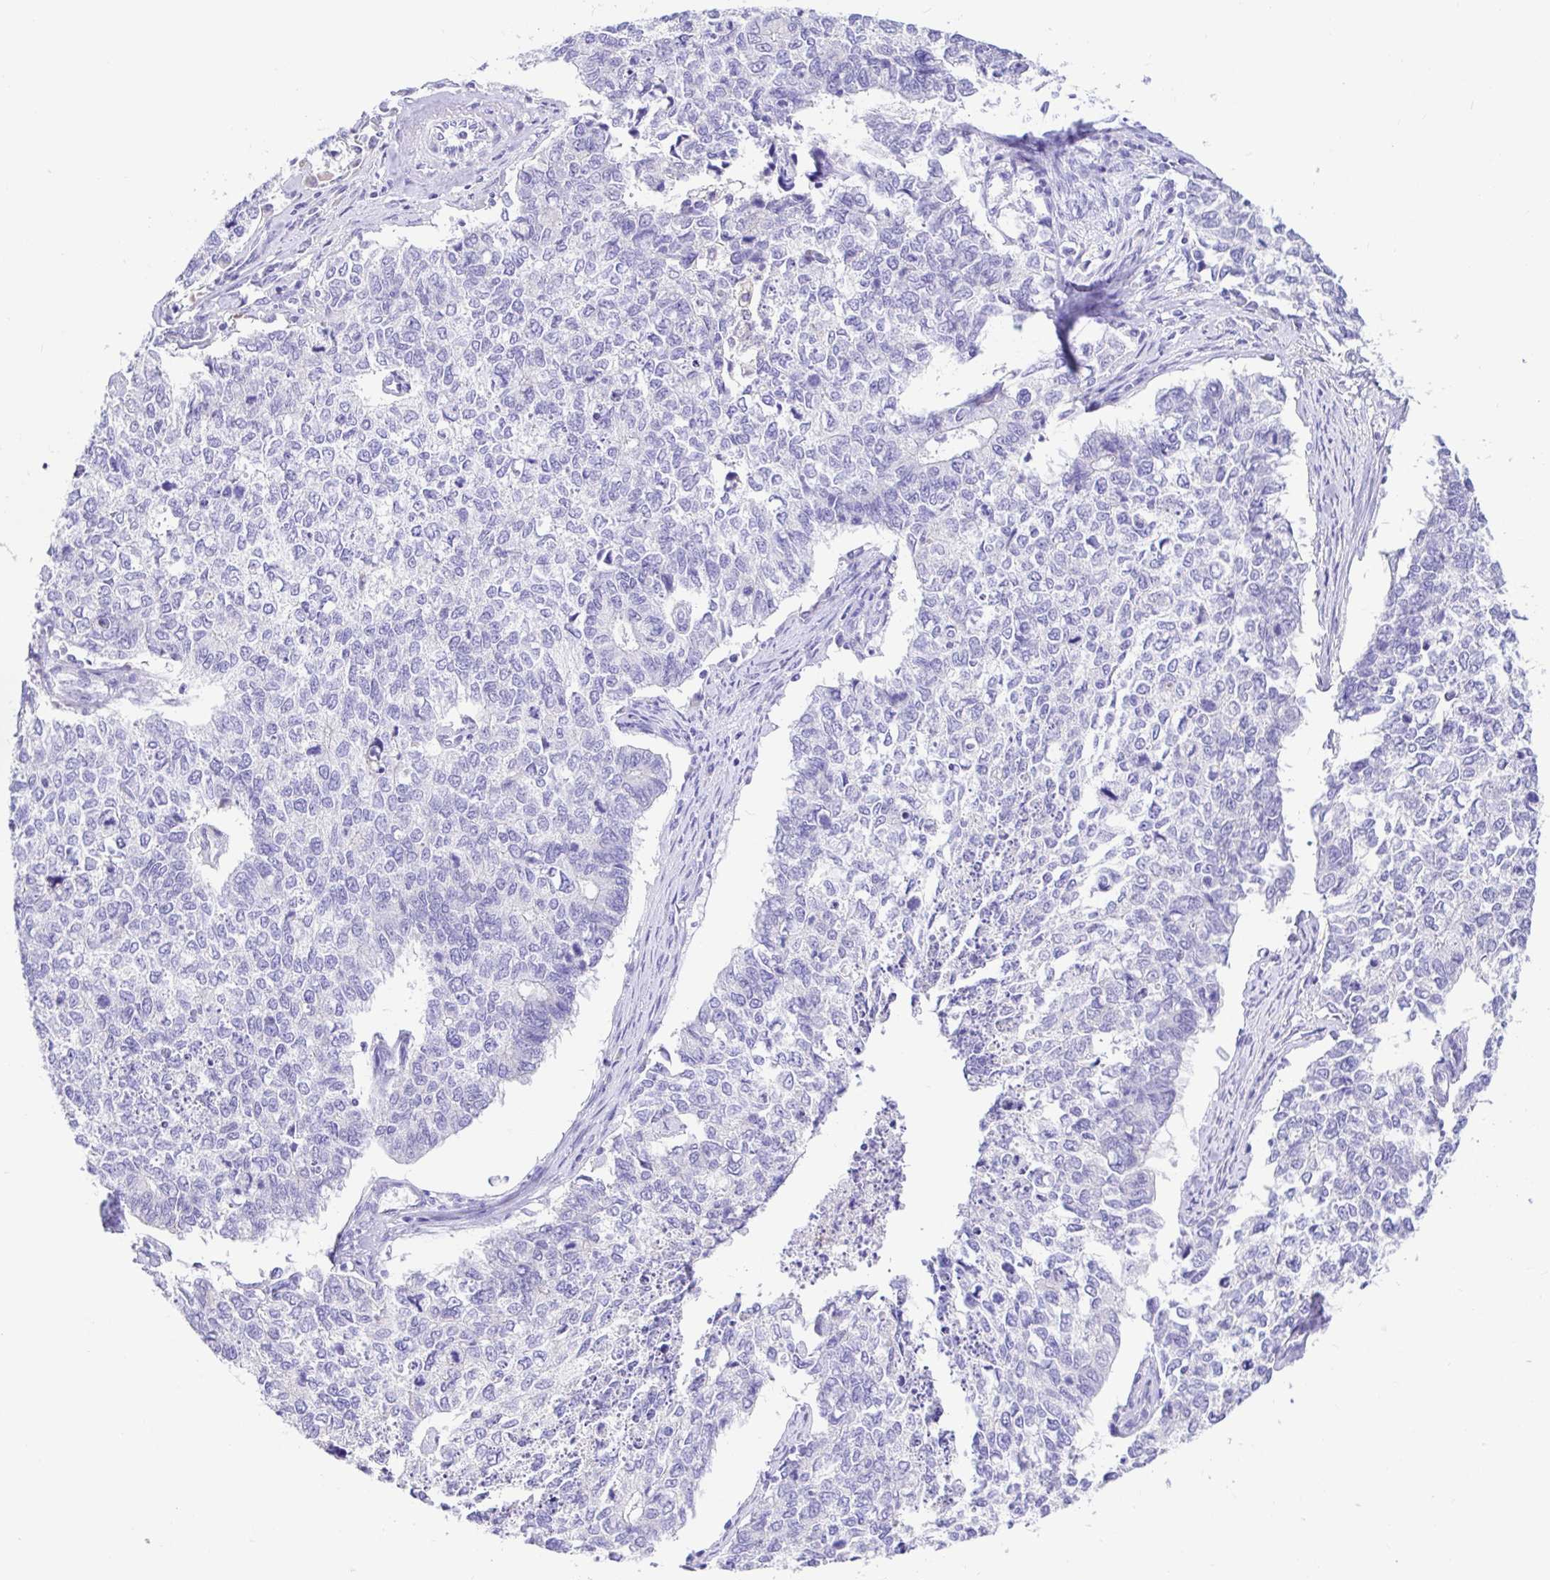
{"staining": {"intensity": "negative", "quantity": "none", "location": "none"}, "tissue": "cervical cancer", "cell_type": "Tumor cells", "image_type": "cancer", "snomed": [{"axis": "morphology", "description": "Adenocarcinoma, NOS"}, {"axis": "topography", "description": "Cervix"}], "caption": "Immunohistochemistry (IHC) histopathology image of human cervical cancer stained for a protein (brown), which exhibits no staining in tumor cells. The staining is performed using DAB (3,3'-diaminobenzidine) brown chromogen with nuclei counter-stained in using hematoxylin.", "gene": "BACE2", "patient": {"sex": "female", "age": 63}}